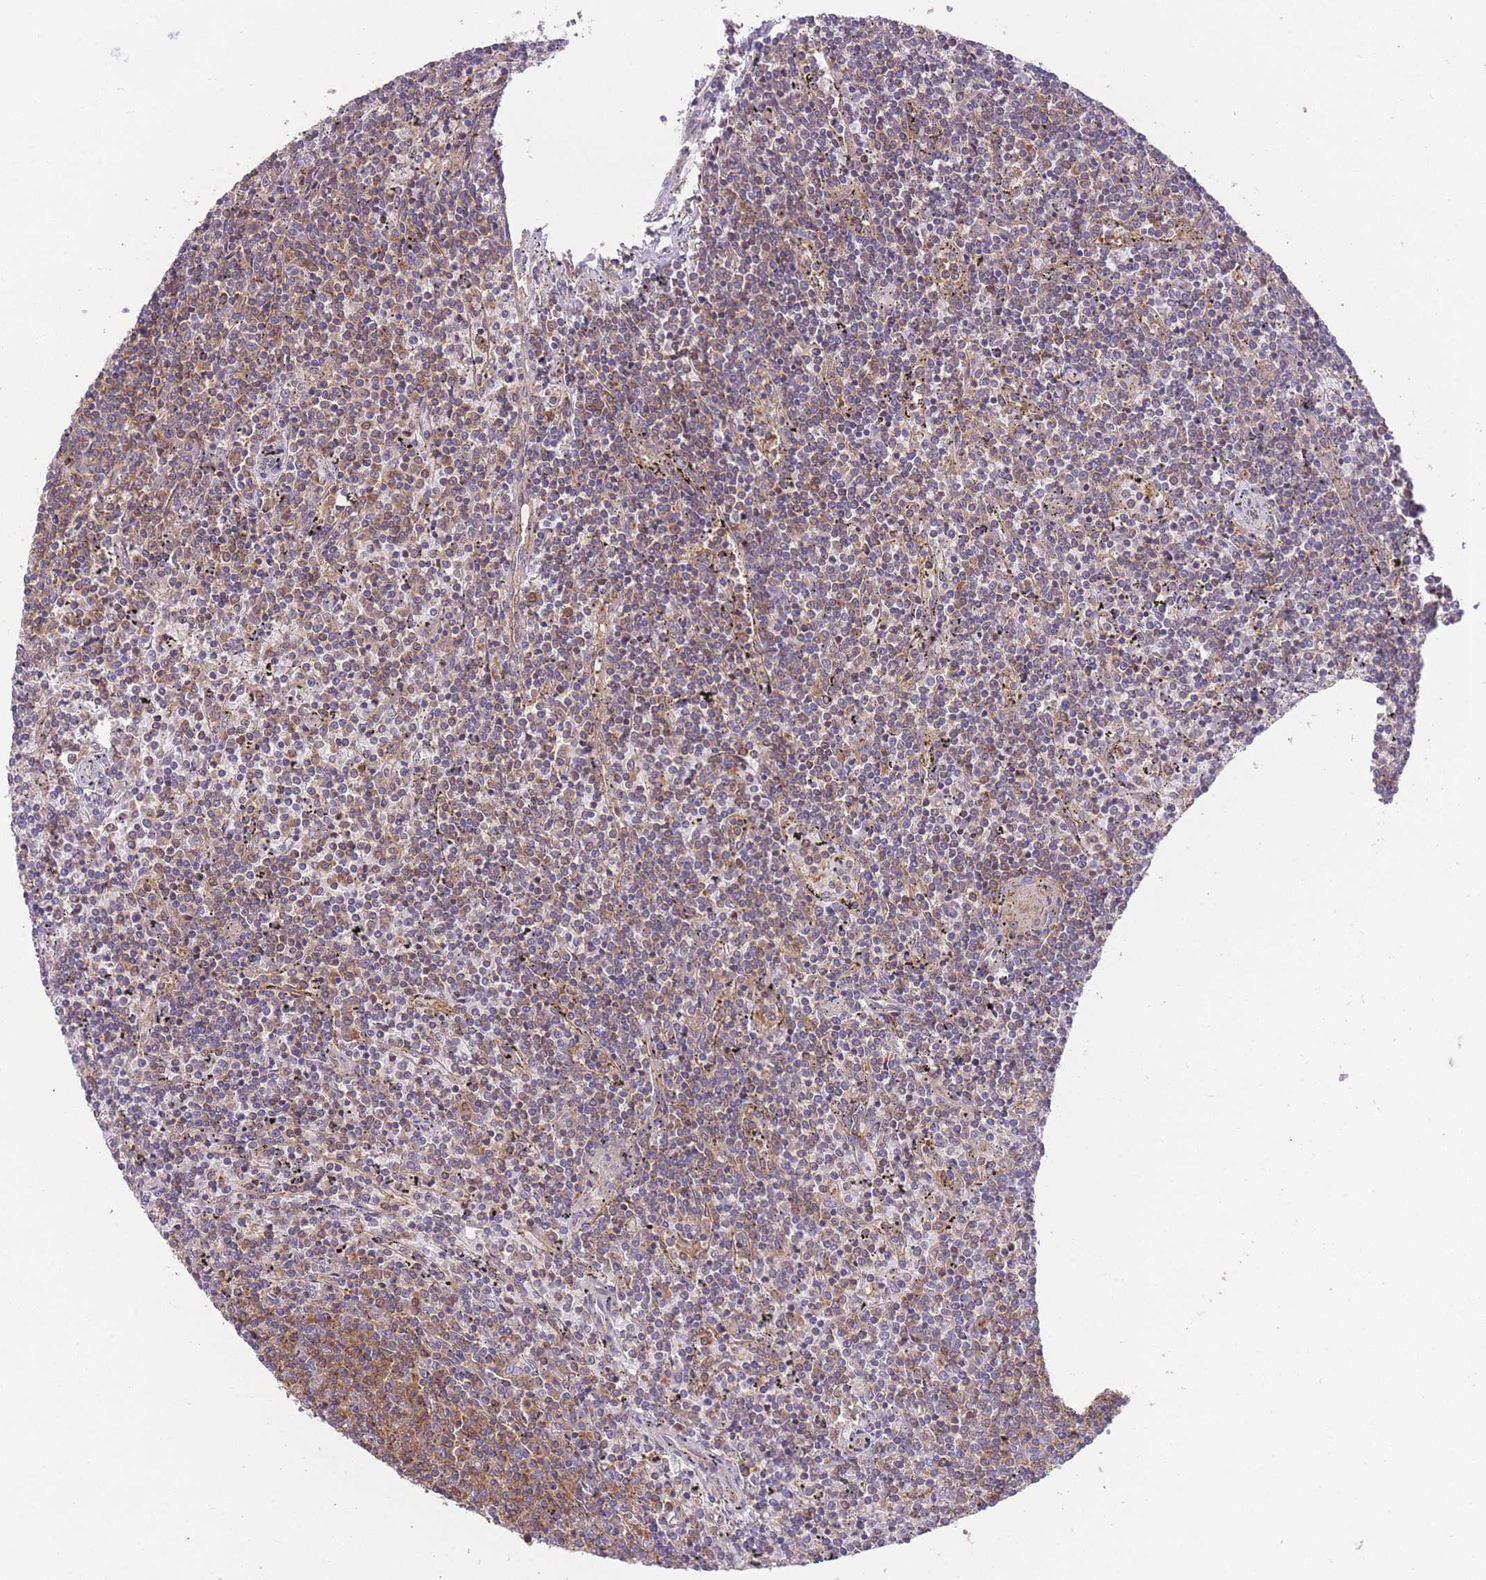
{"staining": {"intensity": "negative", "quantity": "none", "location": "none"}, "tissue": "lymphoma", "cell_type": "Tumor cells", "image_type": "cancer", "snomed": [{"axis": "morphology", "description": "Malignant lymphoma, non-Hodgkin's type, Low grade"}, {"axis": "topography", "description": "Spleen"}], "caption": "Immunohistochemistry image of human malignant lymphoma, non-Hodgkin's type (low-grade) stained for a protein (brown), which demonstrates no staining in tumor cells.", "gene": "PRKAR1A", "patient": {"sex": "female", "age": 50}}